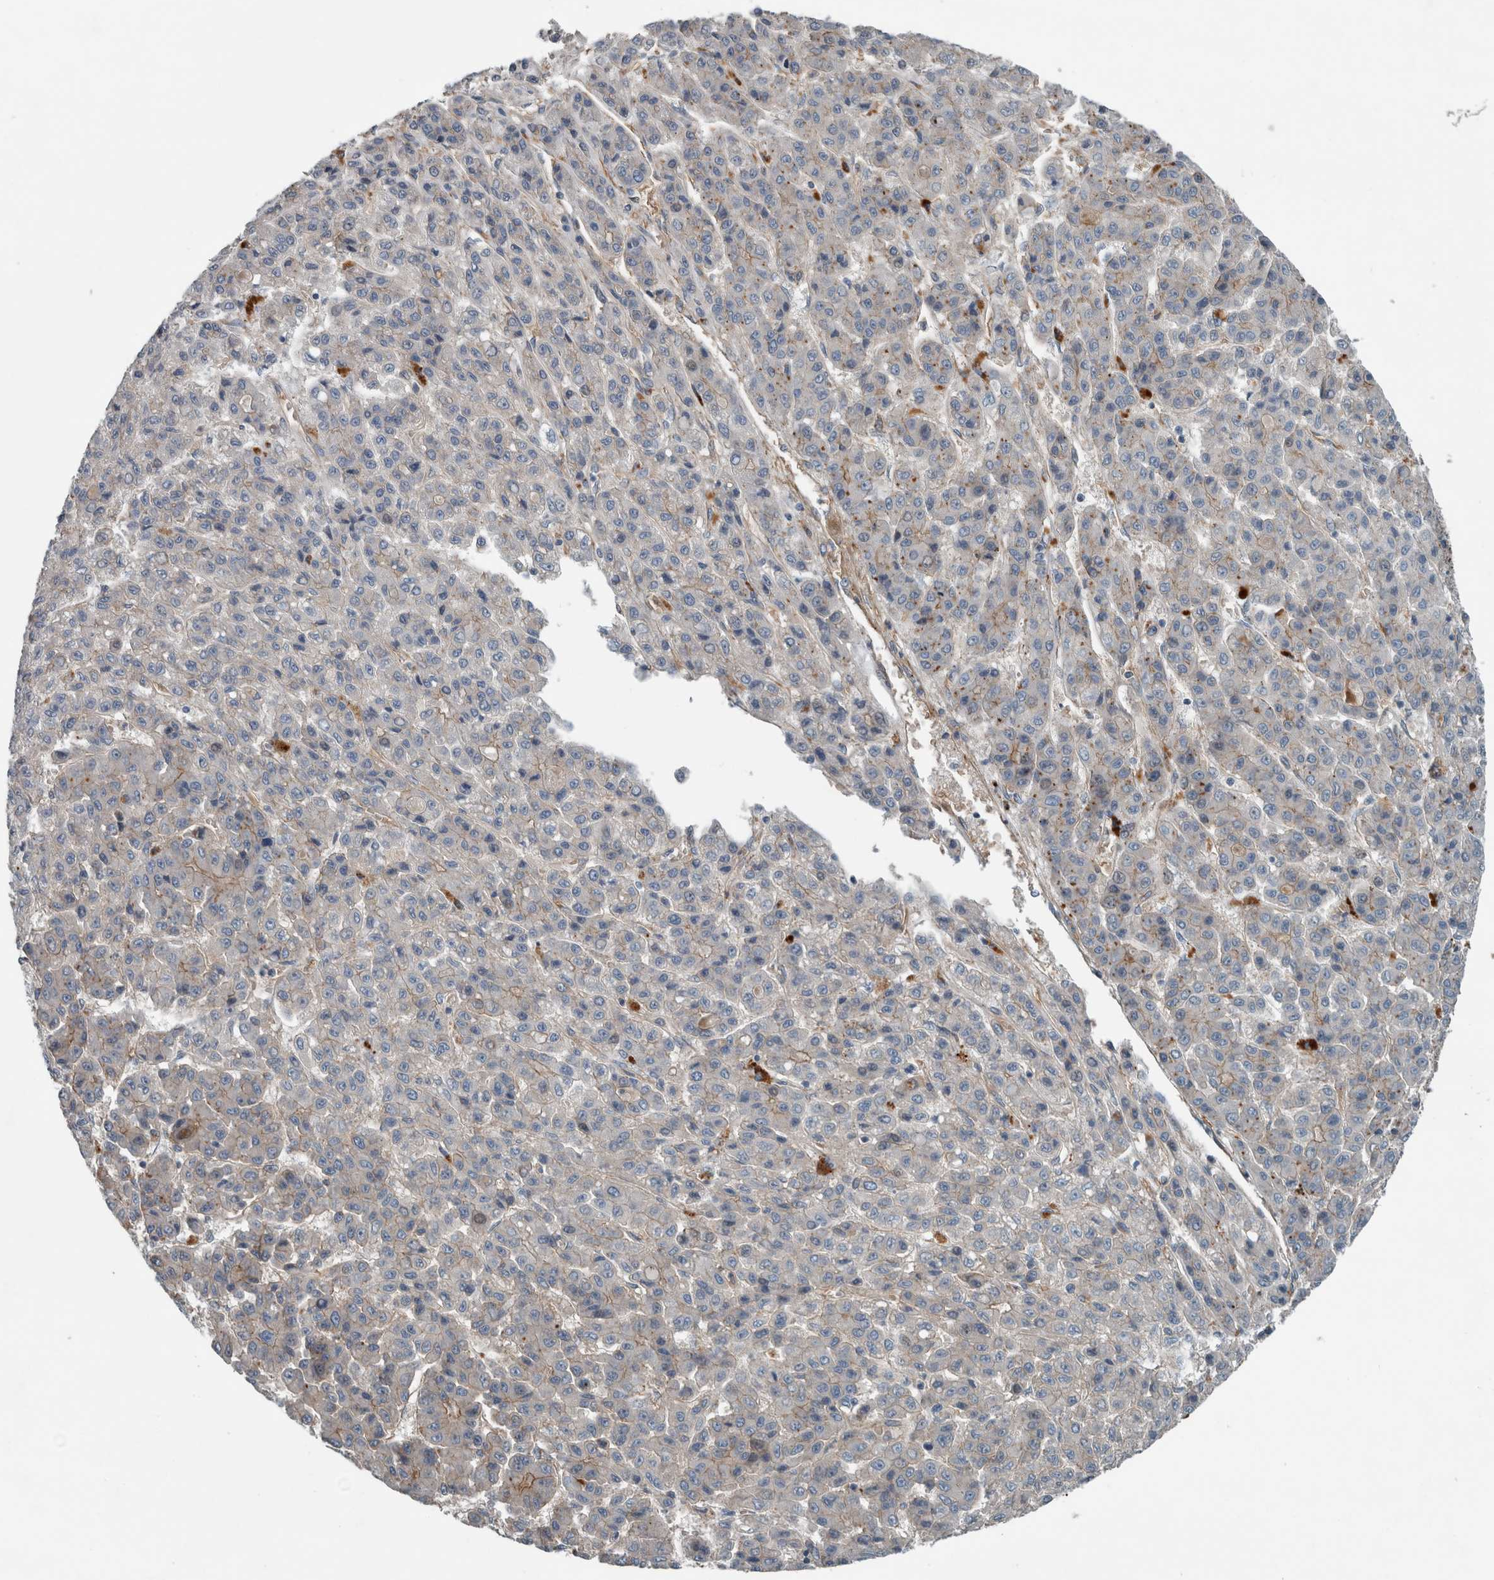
{"staining": {"intensity": "negative", "quantity": "none", "location": "none"}, "tissue": "liver cancer", "cell_type": "Tumor cells", "image_type": "cancer", "snomed": [{"axis": "morphology", "description": "Carcinoma, Hepatocellular, NOS"}, {"axis": "topography", "description": "Liver"}], "caption": "The micrograph exhibits no significant staining in tumor cells of liver hepatocellular carcinoma. The staining is performed using DAB brown chromogen with nuclei counter-stained in using hematoxylin.", "gene": "GLT8D2", "patient": {"sex": "male", "age": 70}}